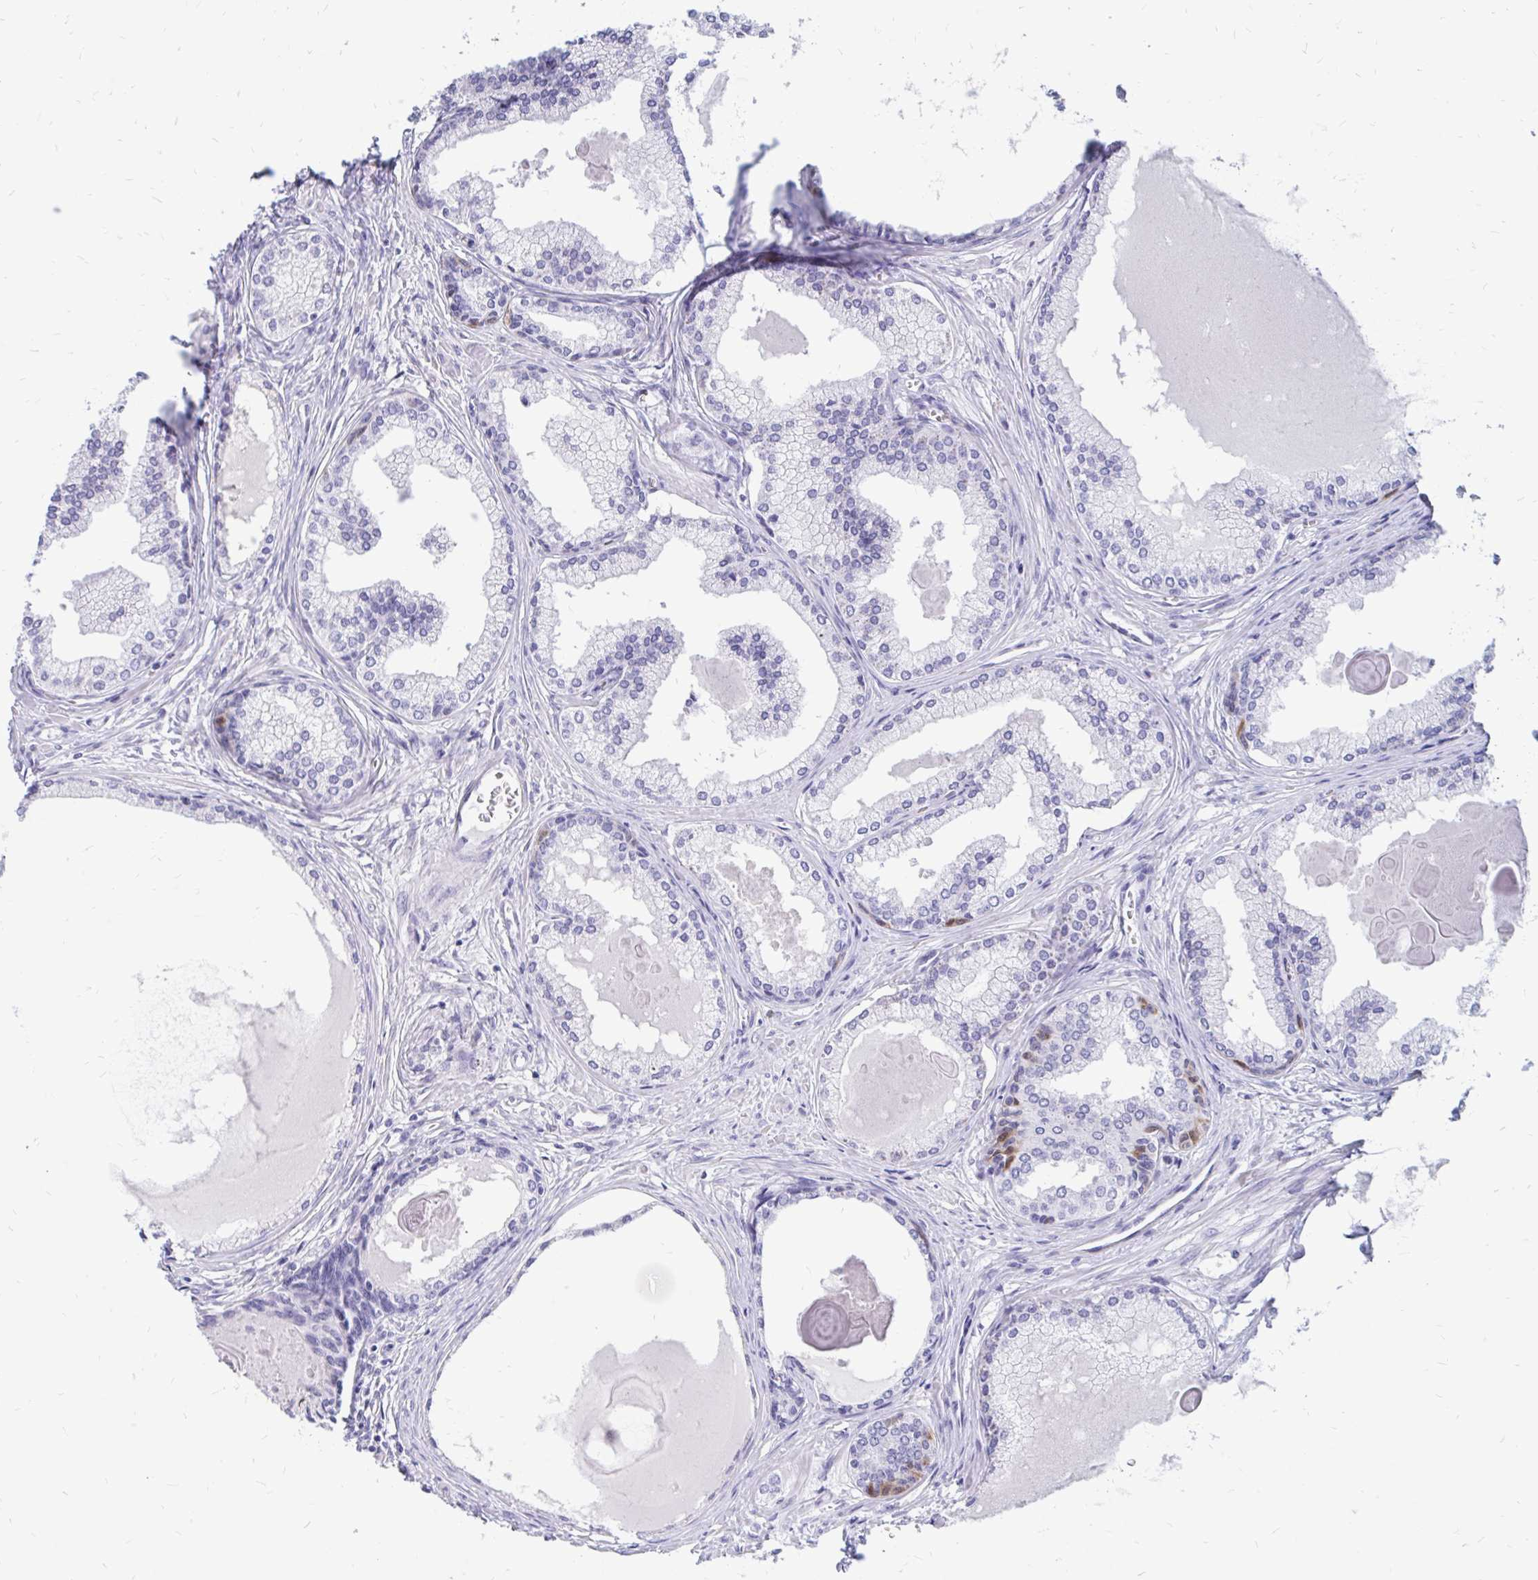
{"staining": {"intensity": "negative", "quantity": "none", "location": "none"}, "tissue": "prostate cancer", "cell_type": "Tumor cells", "image_type": "cancer", "snomed": [{"axis": "morphology", "description": "Adenocarcinoma, High grade"}, {"axis": "topography", "description": "Prostate"}], "caption": "Tumor cells are negative for protein expression in human high-grade adenocarcinoma (prostate).", "gene": "IGSF5", "patient": {"sex": "male", "age": 68}}